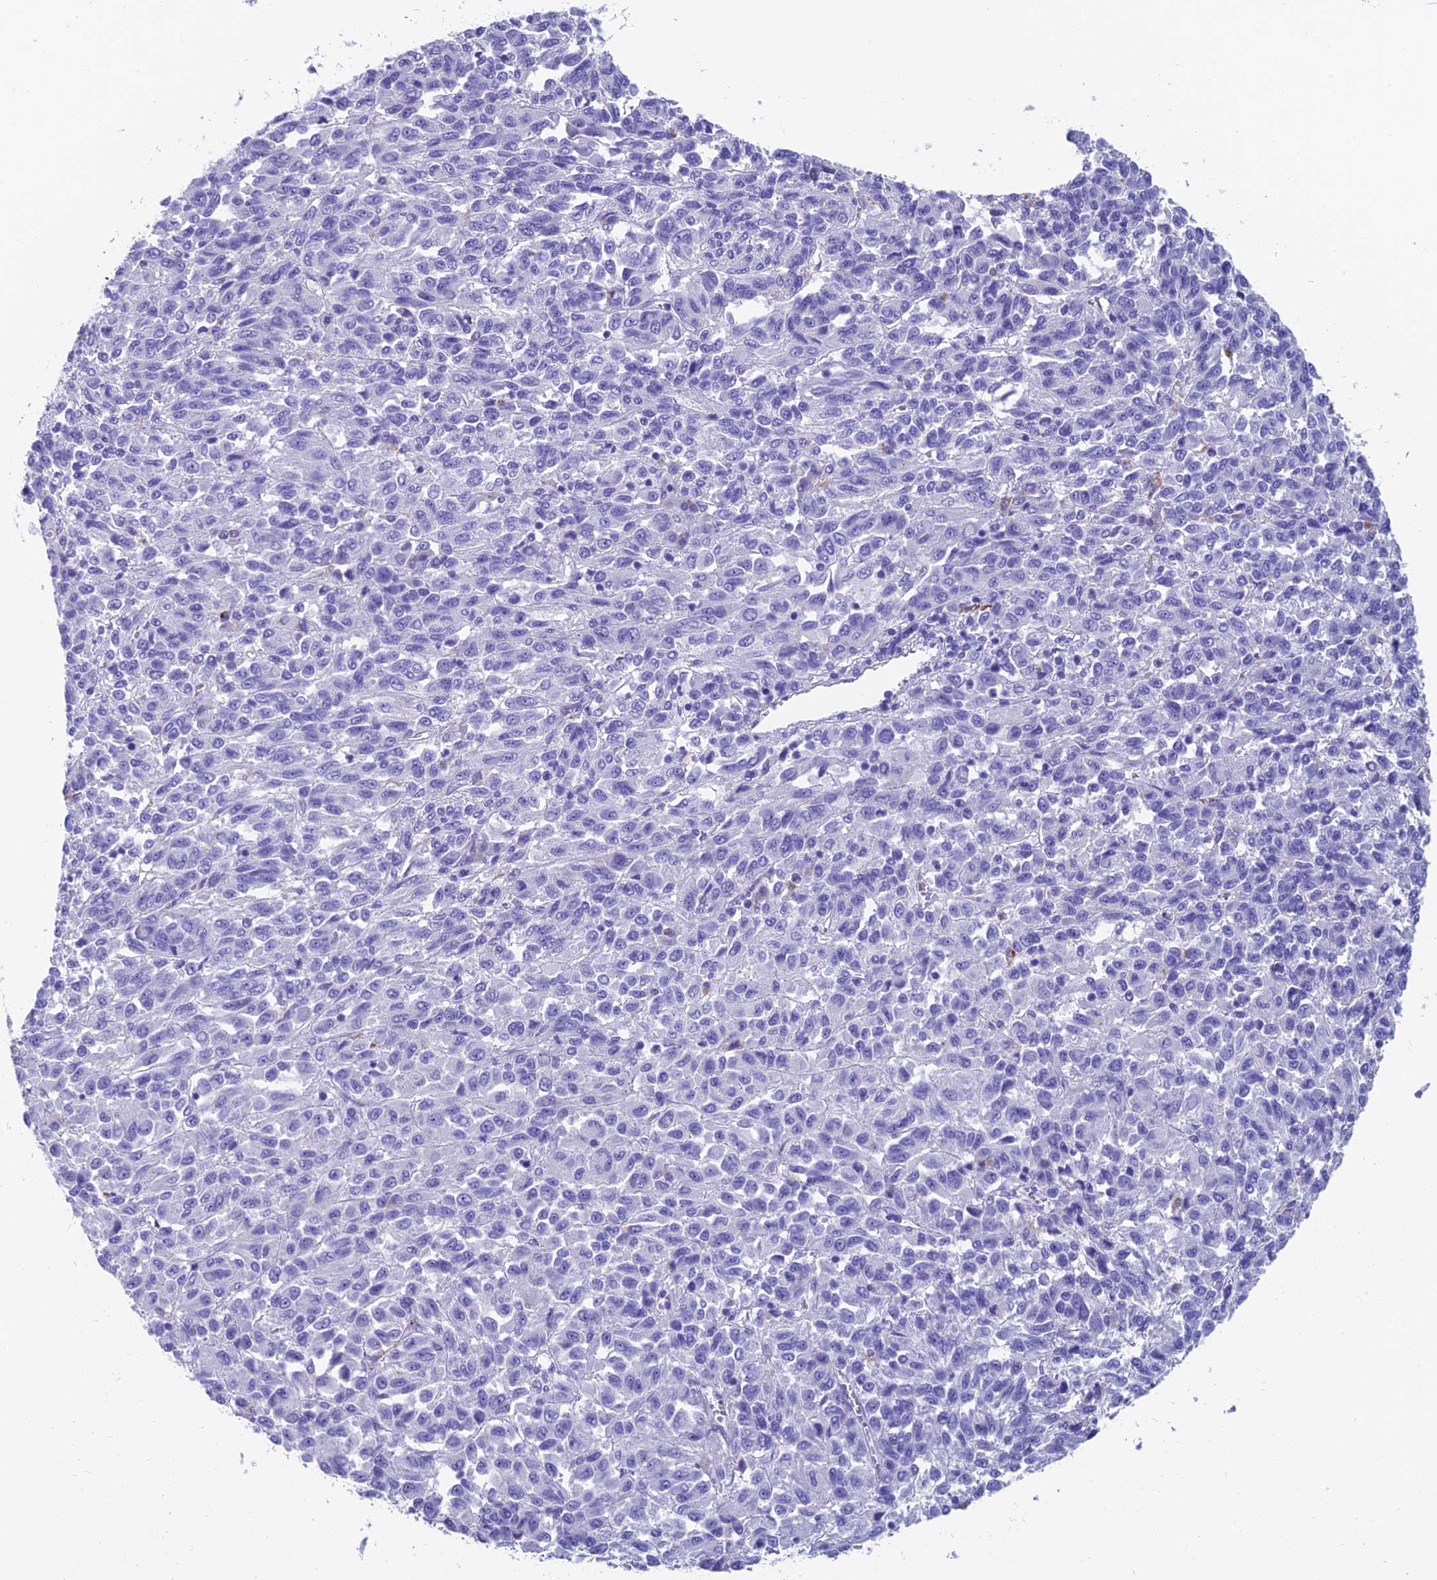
{"staining": {"intensity": "negative", "quantity": "none", "location": "none"}, "tissue": "melanoma", "cell_type": "Tumor cells", "image_type": "cancer", "snomed": [{"axis": "morphology", "description": "Malignant melanoma, Metastatic site"}, {"axis": "topography", "description": "Lung"}], "caption": "DAB immunohistochemical staining of malignant melanoma (metastatic site) shows no significant staining in tumor cells. (Stains: DAB IHC with hematoxylin counter stain, Microscopy: brightfield microscopy at high magnification).", "gene": "GNG11", "patient": {"sex": "male", "age": 64}}